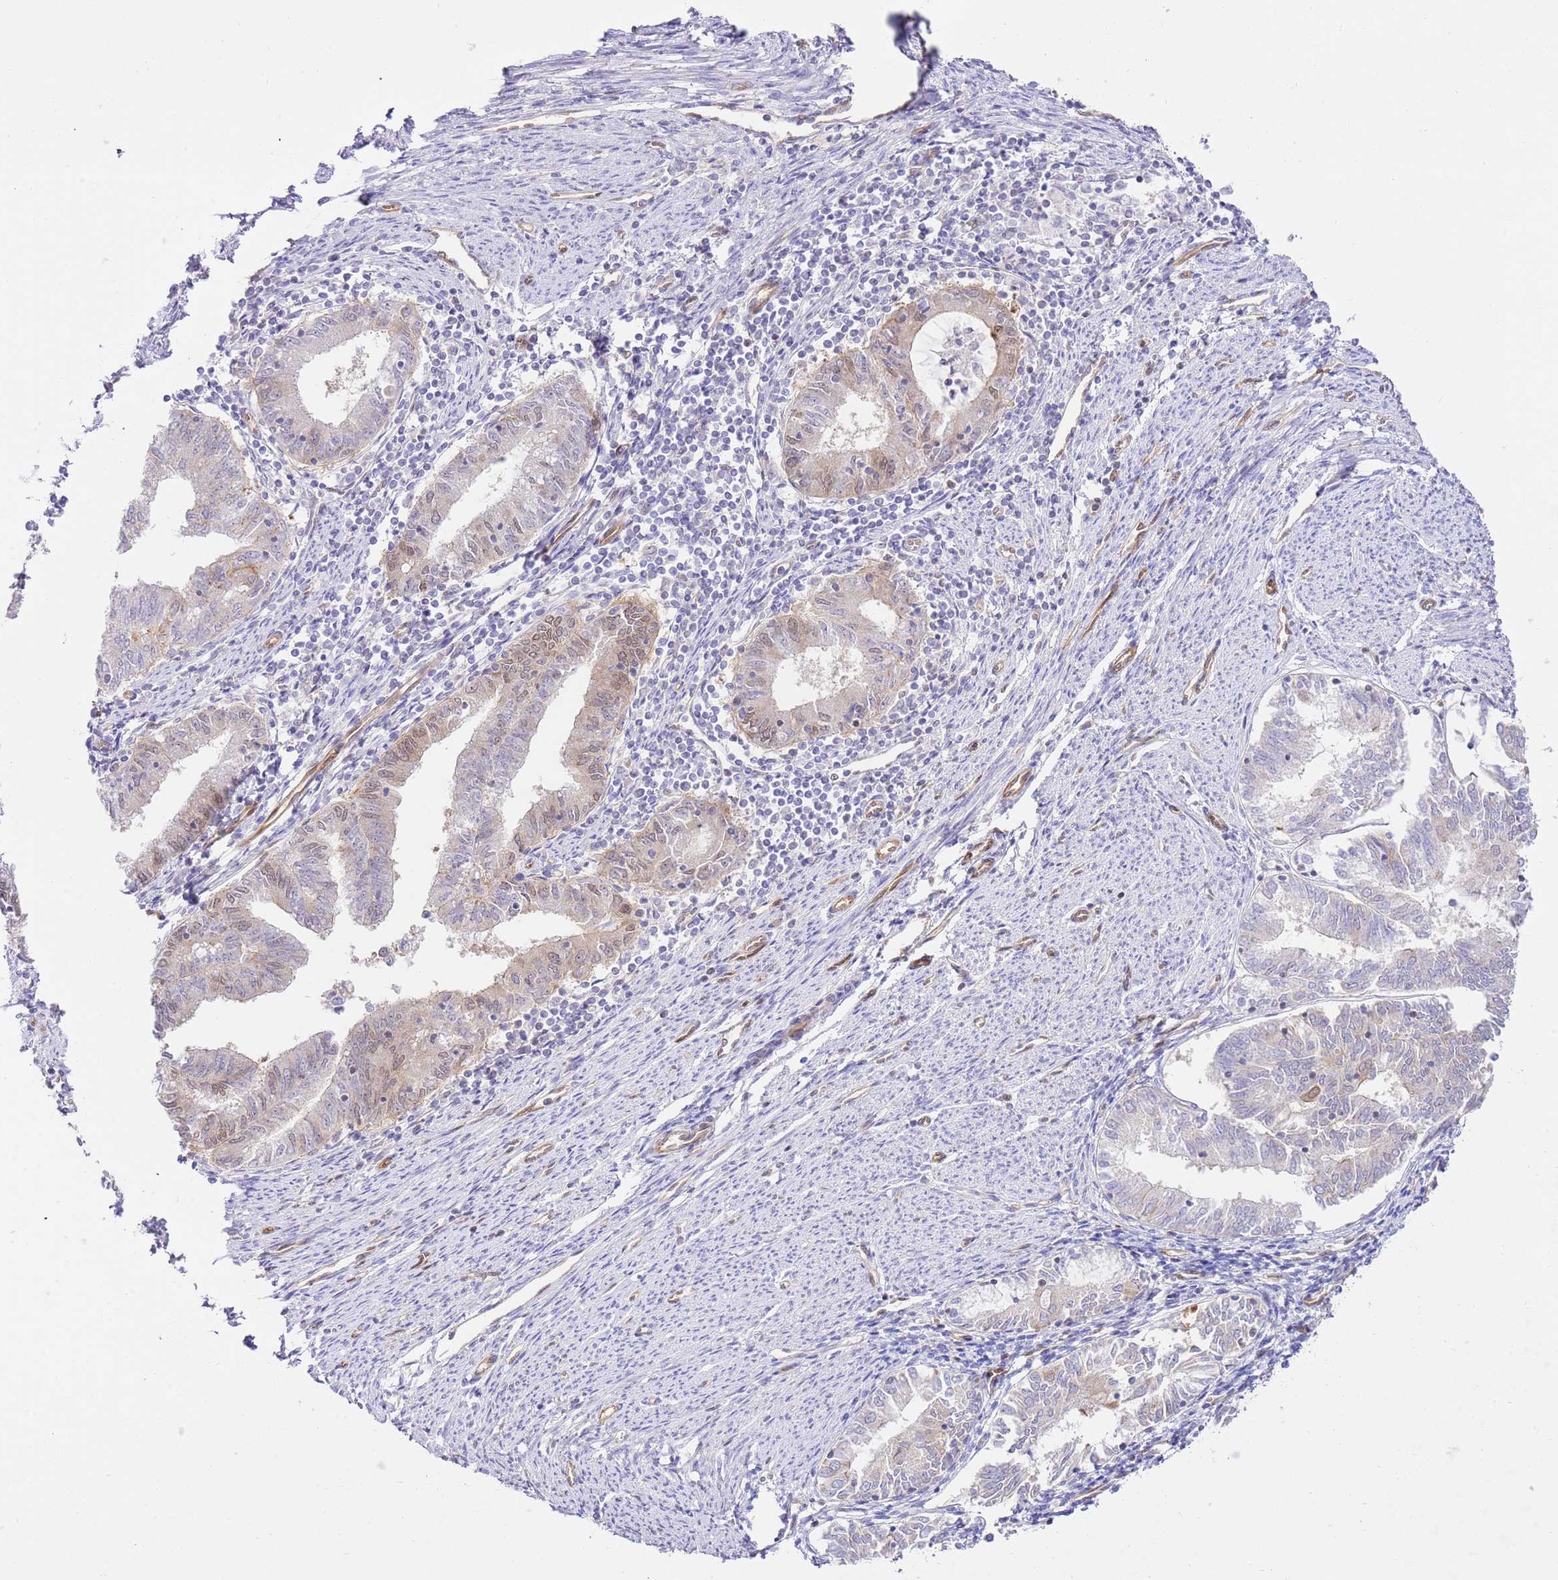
{"staining": {"intensity": "weak", "quantity": "<25%", "location": "nuclear"}, "tissue": "endometrial cancer", "cell_type": "Tumor cells", "image_type": "cancer", "snomed": [{"axis": "morphology", "description": "Adenocarcinoma, NOS"}, {"axis": "topography", "description": "Endometrium"}], "caption": "Human endometrial cancer stained for a protein using immunohistochemistry shows no staining in tumor cells.", "gene": "TRIM37", "patient": {"sex": "female", "age": 79}}